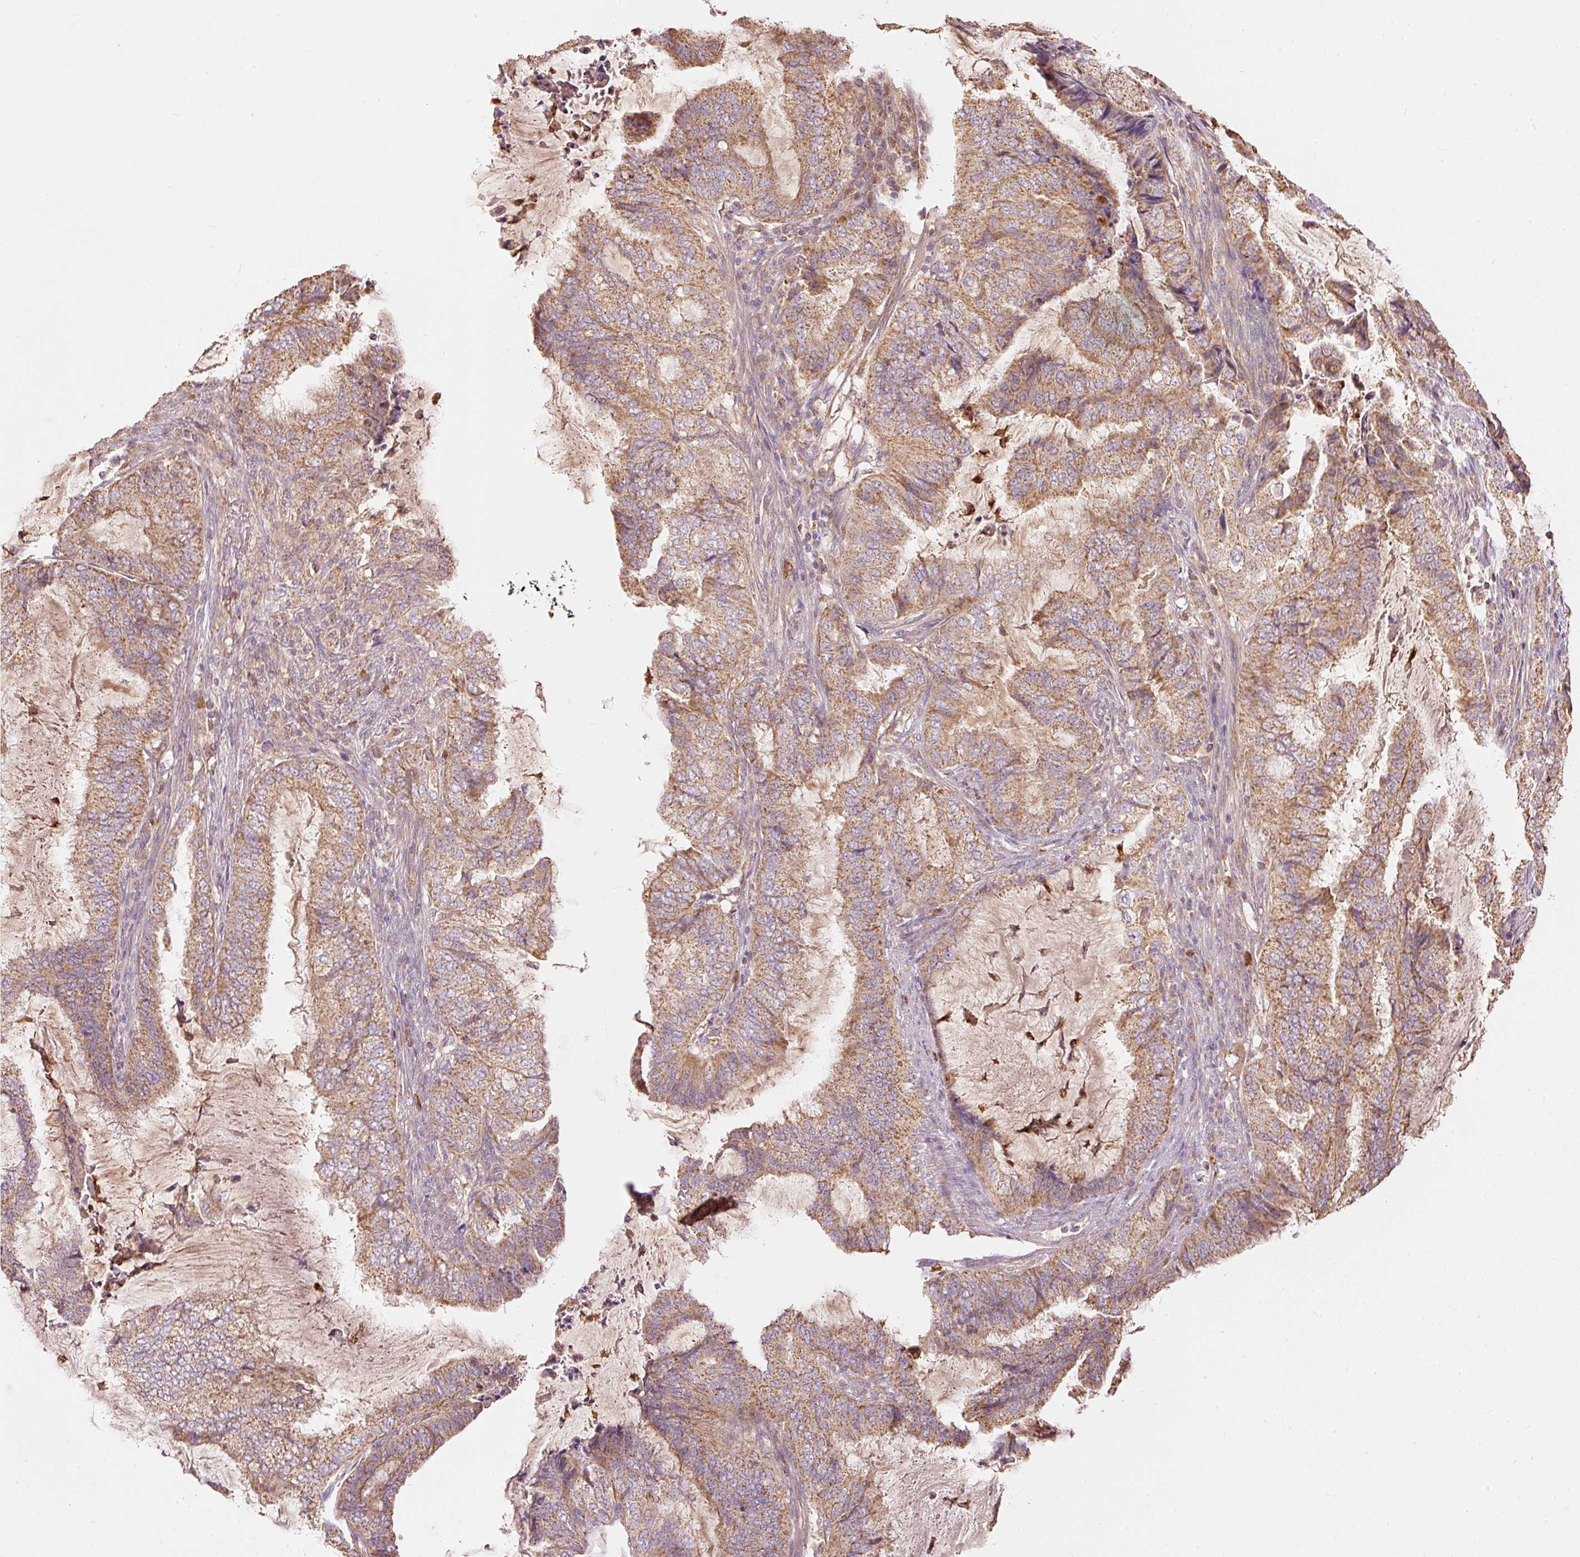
{"staining": {"intensity": "moderate", "quantity": ">75%", "location": "cytoplasmic/membranous"}, "tissue": "endometrial cancer", "cell_type": "Tumor cells", "image_type": "cancer", "snomed": [{"axis": "morphology", "description": "Adenocarcinoma, NOS"}, {"axis": "topography", "description": "Endometrium"}], "caption": "DAB (3,3'-diaminobenzidine) immunohistochemical staining of endometrial cancer (adenocarcinoma) demonstrates moderate cytoplasmic/membranous protein expression in about >75% of tumor cells.", "gene": "PSENEN", "patient": {"sex": "female", "age": 51}}